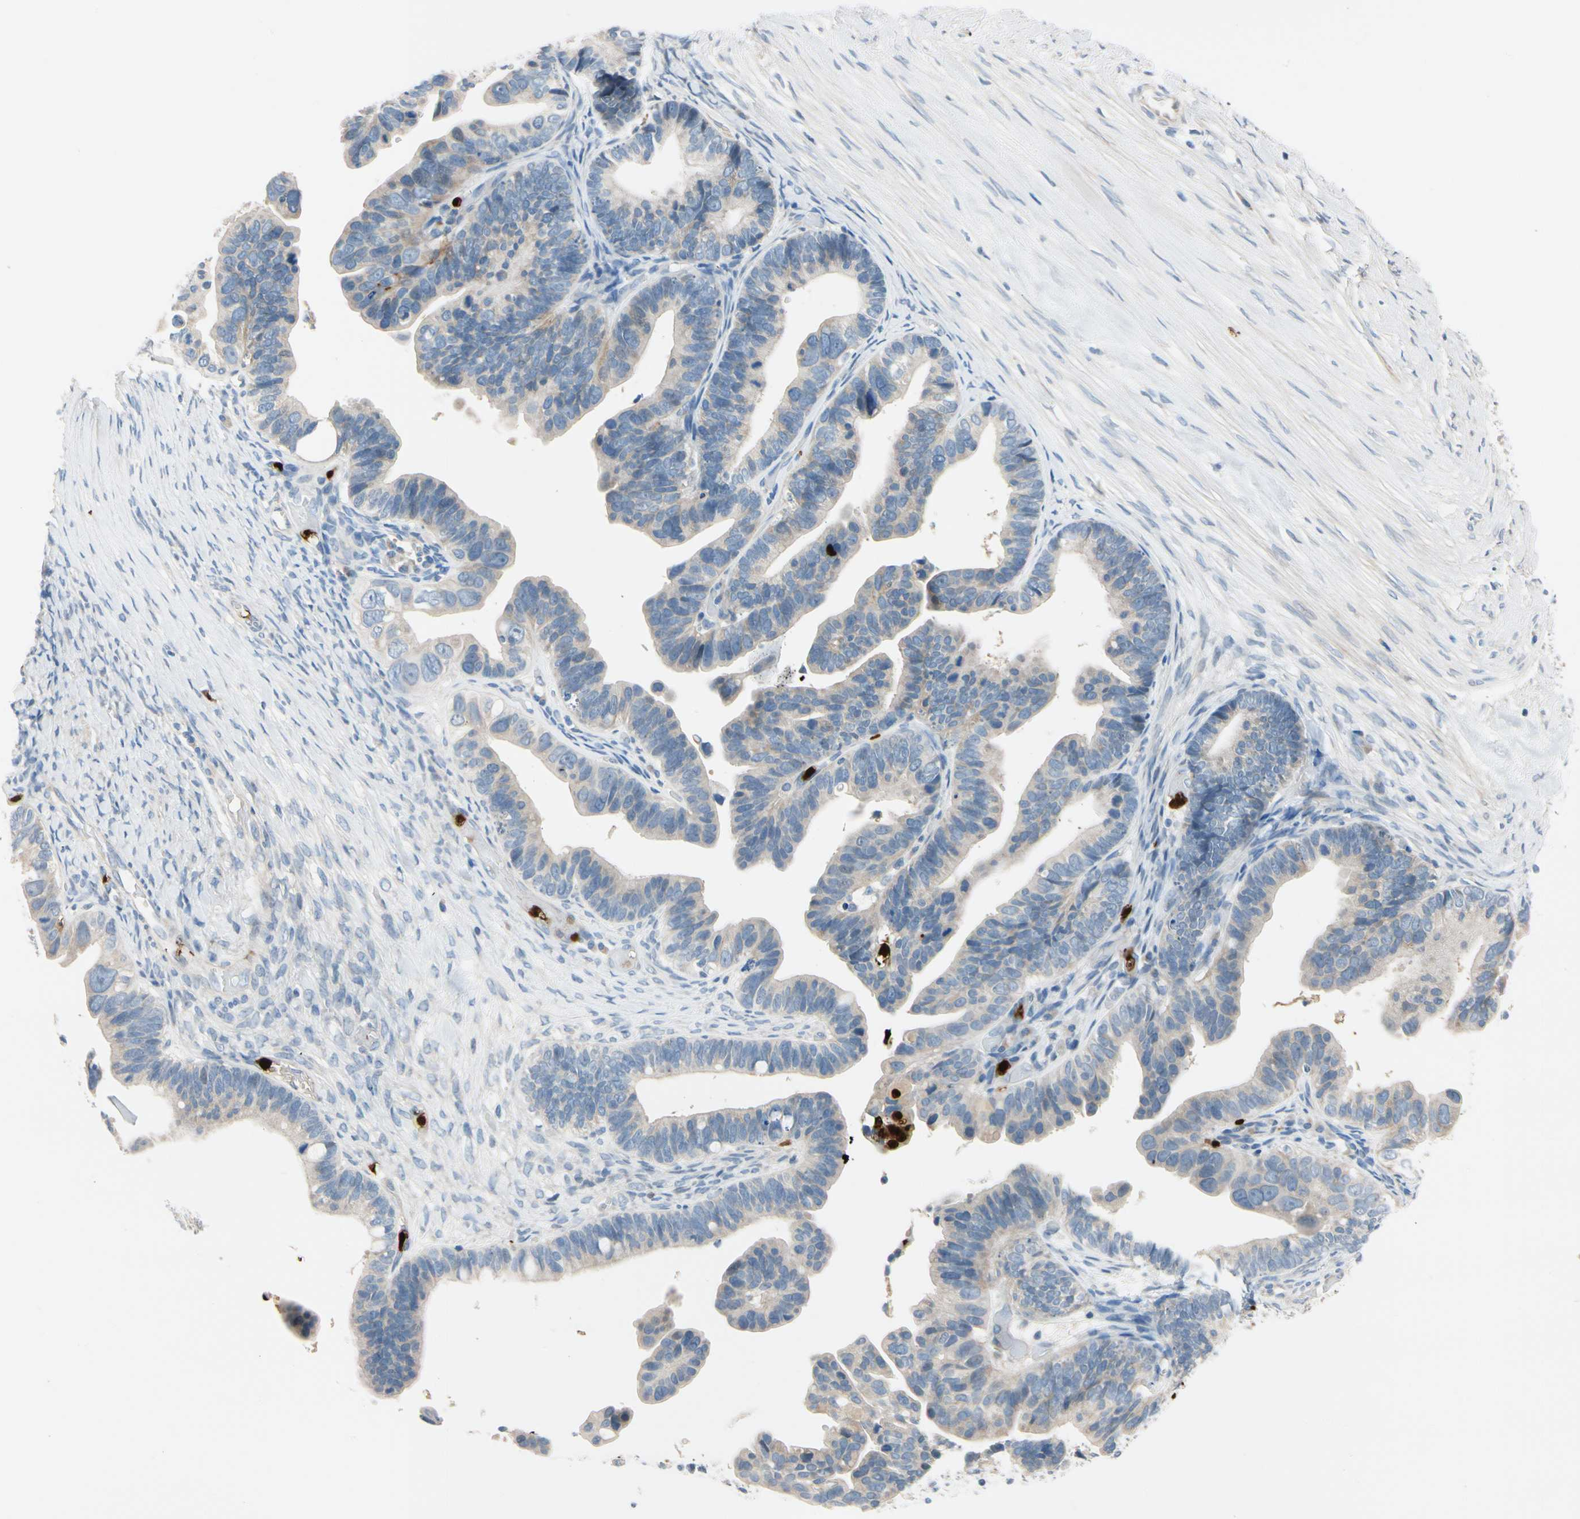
{"staining": {"intensity": "weak", "quantity": "25%-75%", "location": "cytoplasmic/membranous"}, "tissue": "ovarian cancer", "cell_type": "Tumor cells", "image_type": "cancer", "snomed": [{"axis": "morphology", "description": "Cystadenocarcinoma, serous, NOS"}, {"axis": "topography", "description": "Ovary"}], "caption": "An immunohistochemistry (IHC) photomicrograph of tumor tissue is shown. Protein staining in brown shows weak cytoplasmic/membranous positivity in ovarian cancer (serous cystadenocarcinoma) within tumor cells.", "gene": "TRAF5", "patient": {"sex": "female", "age": 56}}